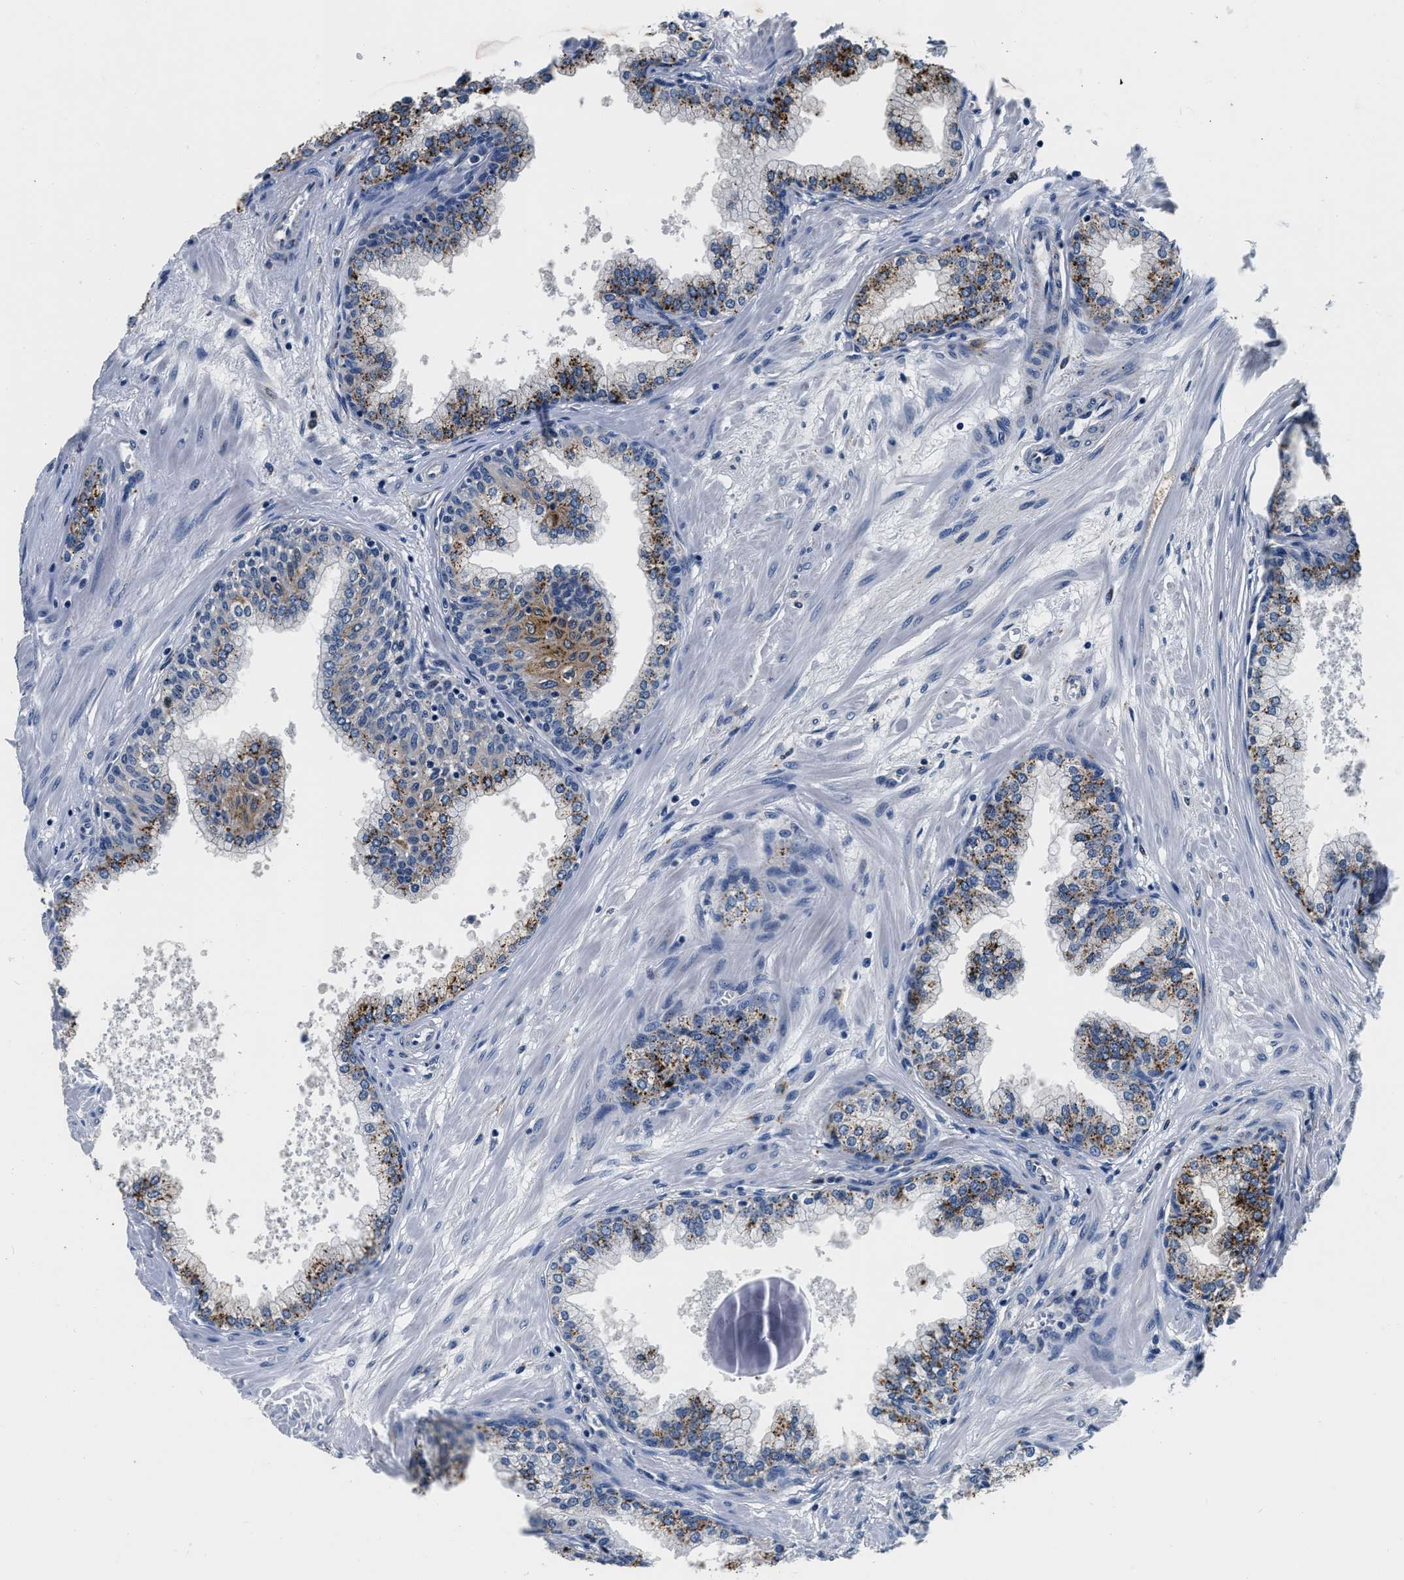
{"staining": {"intensity": "strong", "quantity": "<25%", "location": "cytoplasmic/membranous"}, "tissue": "prostate", "cell_type": "Glandular cells", "image_type": "normal", "snomed": [{"axis": "morphology", "description": "Normal tissue, NOS"}, {"axis": "morphology", "description": "Urothelial carcinoma, Low grade"}, {"axis": "topography", "description": "Urinary bladder"}, {"axis": "topography", "description": "Prostate"}], "caption": "The photomicrograph displays staining of normal prostate, revealing strong cytoplasmic/membranous protein positivity (brown color) within glandular cells. (DAB = brown stain, brightfield microscopy at high magnification).", "gene": "GRN", "patient": {"sex": "male", "age": 60}}